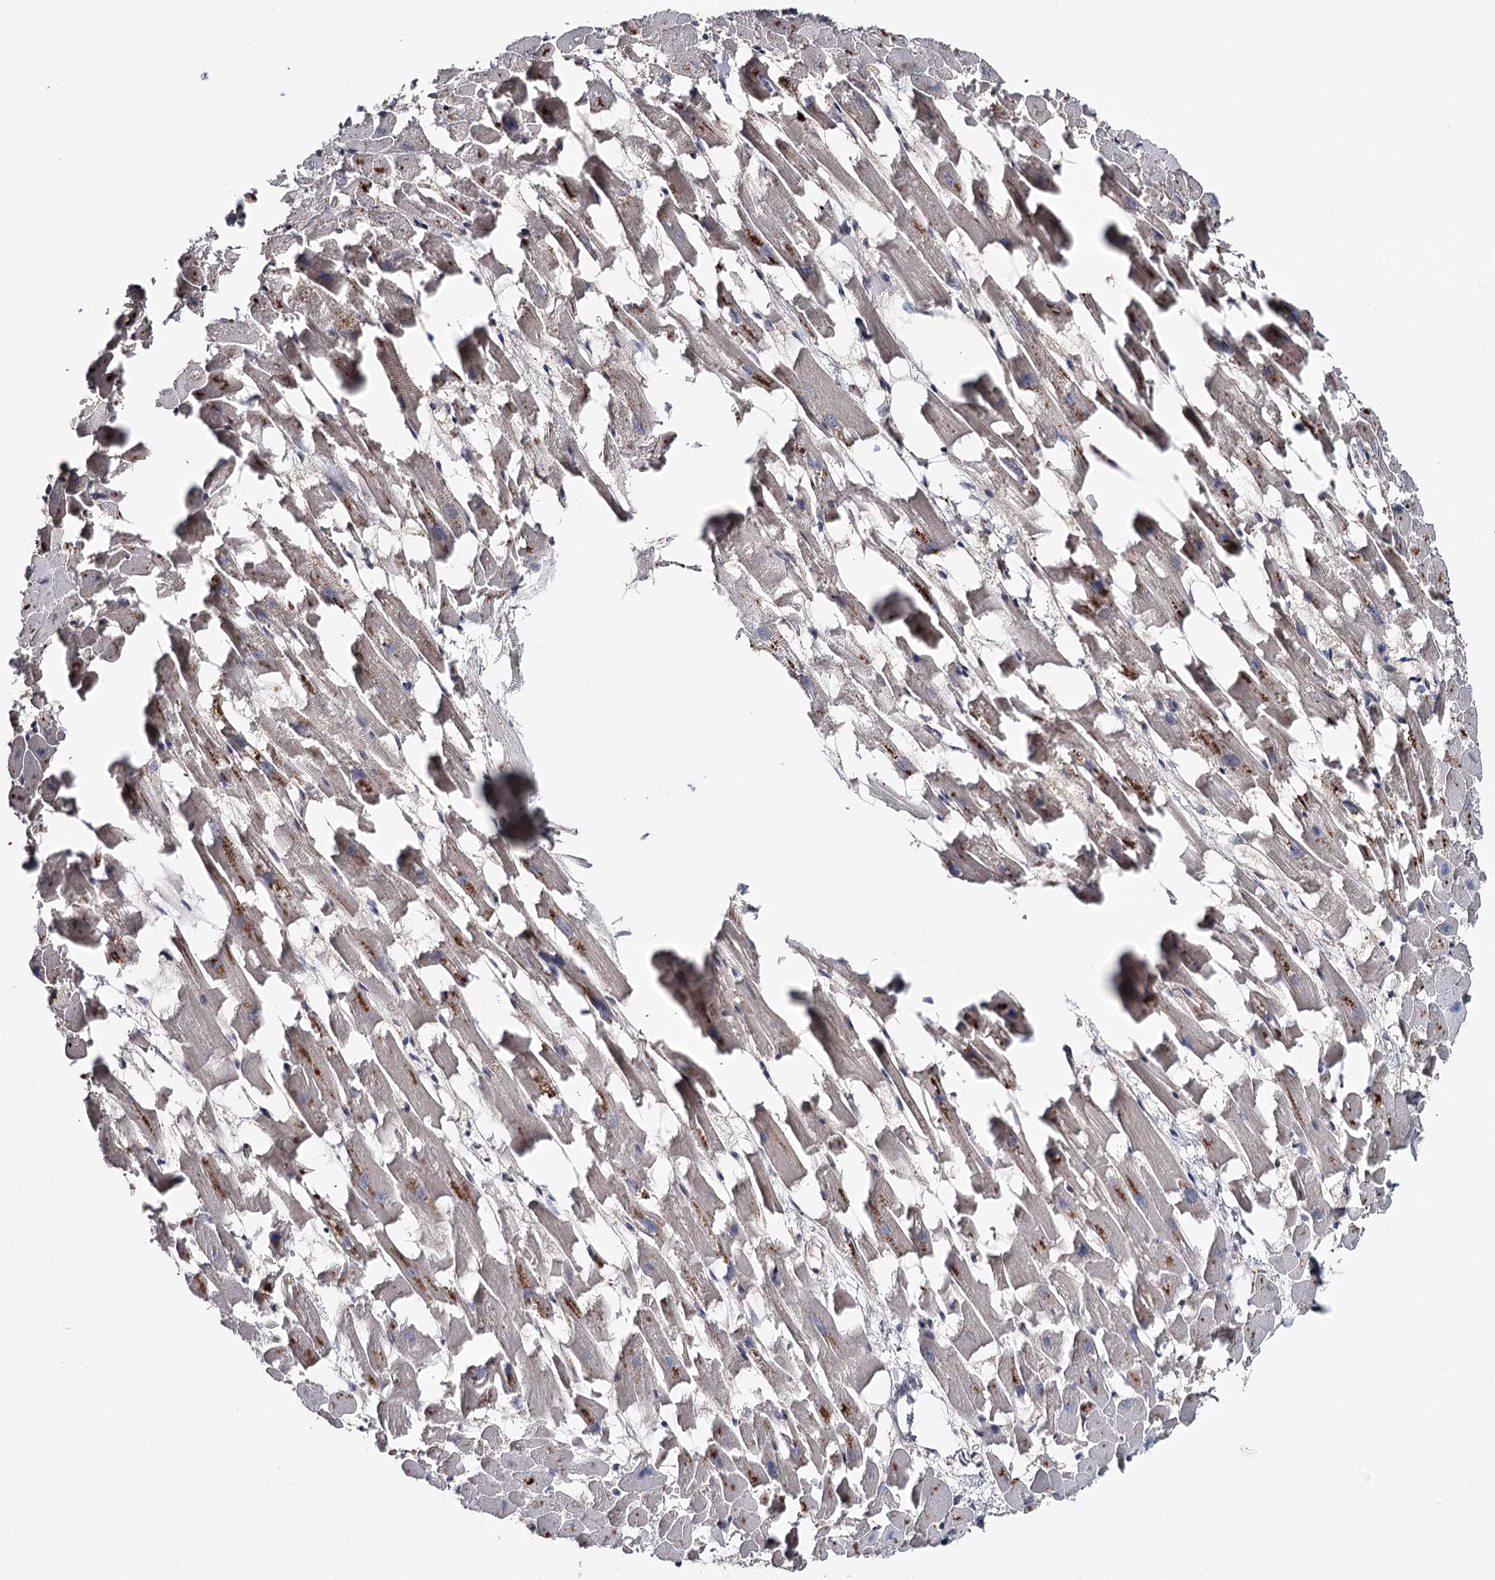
{"staining": {"intensity": "moderate", "quantity": "25%-75%", "location": "cytoplasmic/membranous,nuclear"}, "tissue": "heart muscle", "cell_type": "Cardiomyocytes", "image_type": "normal", "snomed": [{"axis": "morphology", "description": "Normal tissue, NOS"}, {"axis": "topography", "description": "Heart"}], "caption": "Cardiomyocytes display medium levels of moderate cytoplasmic/membranous,nuclear positivity in approximately 25%-75% of cells in unremarkable human heart muscle.", "gene": "GTSF1", "patient": {"sex": "female", "age": 64}}